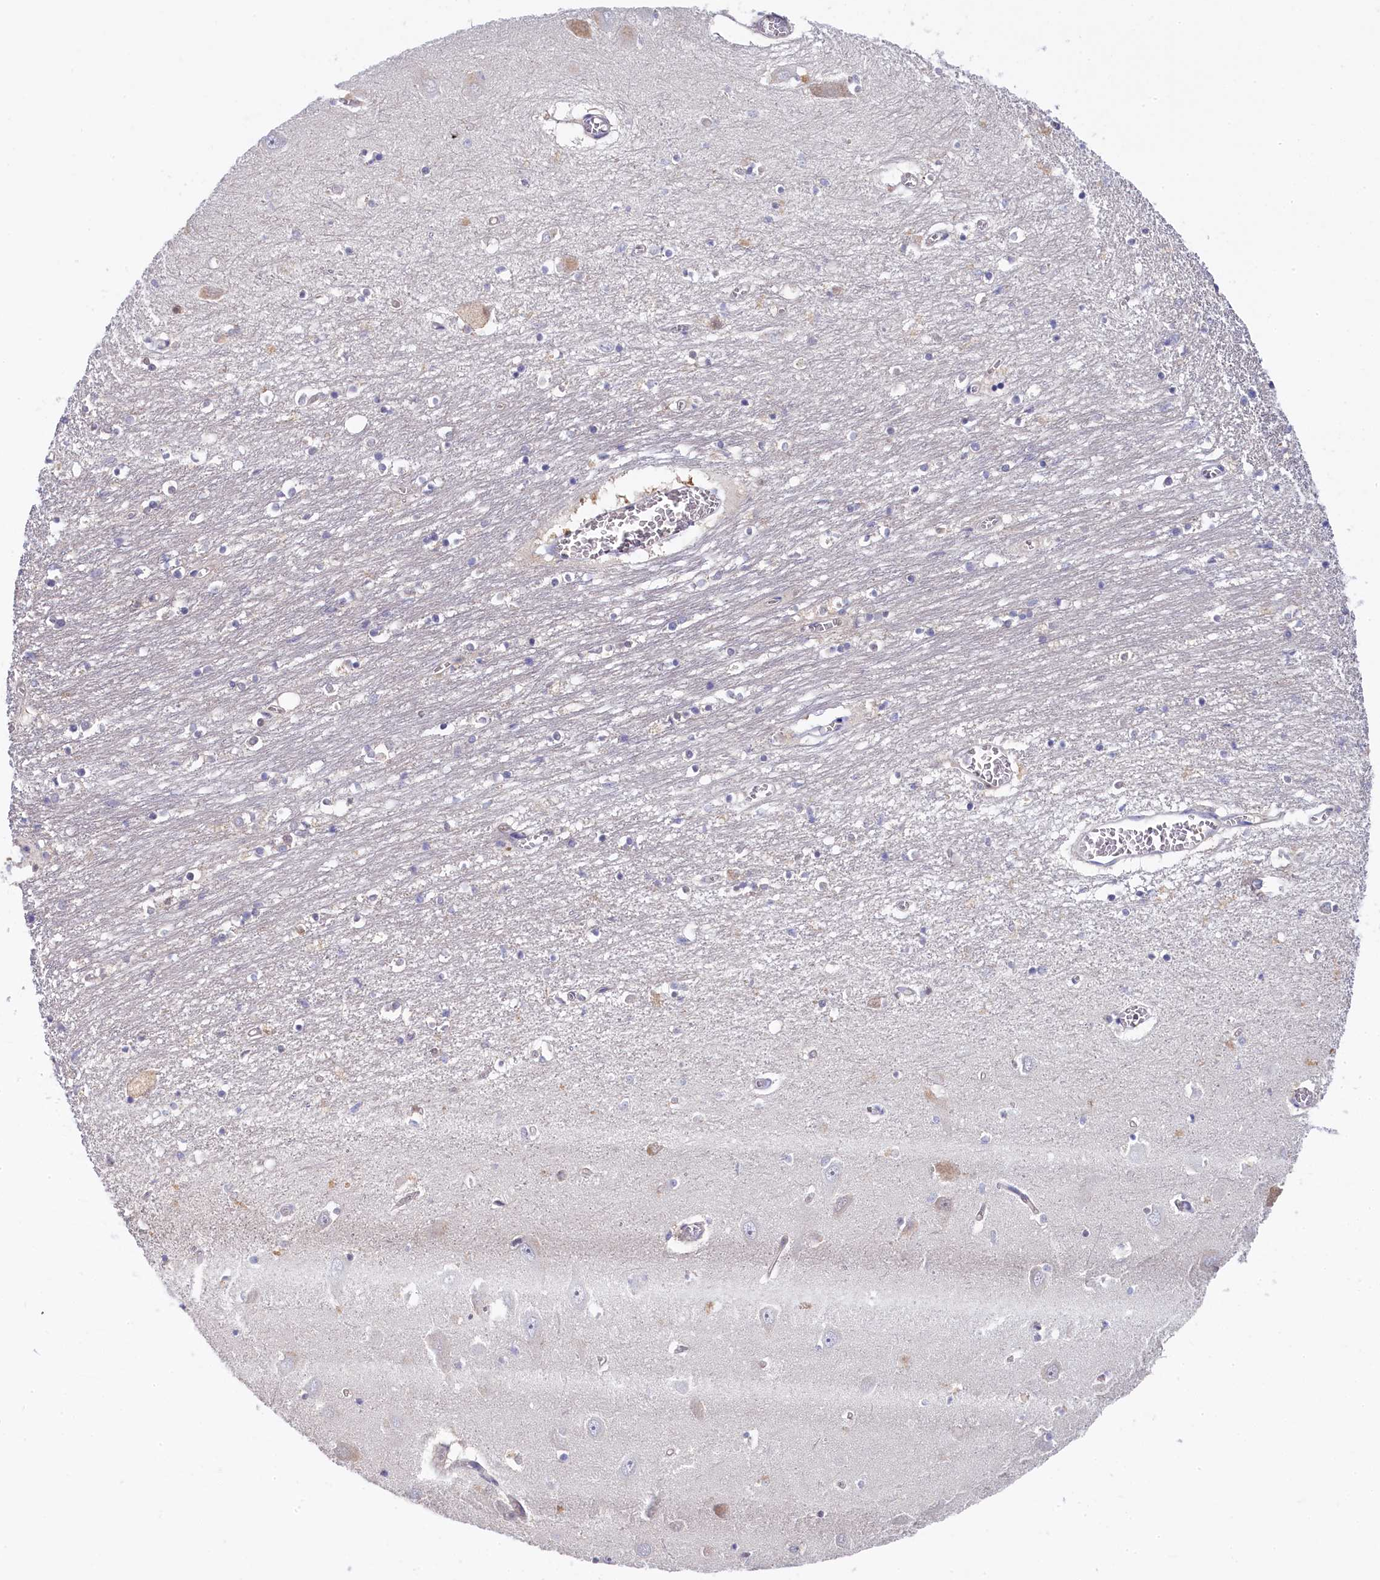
{"staining": {"intensity": "negative", "quantity": "none", "location": "none"}, "tissue": "hippocampus", "cell_type": "Glial cells", "image_type": "normal", "snomed": [{"axis": "morphology", "description": "Normal tissue, NOS"}, {"axis": "topography", "description": "Hippocampus"}], "caption": "Human hippocampus stained for a protein using immunohistochemistry shows no expression in glial cells.", "gene": "C11orf54", "patient": {"sex": "male", "age": 70}}